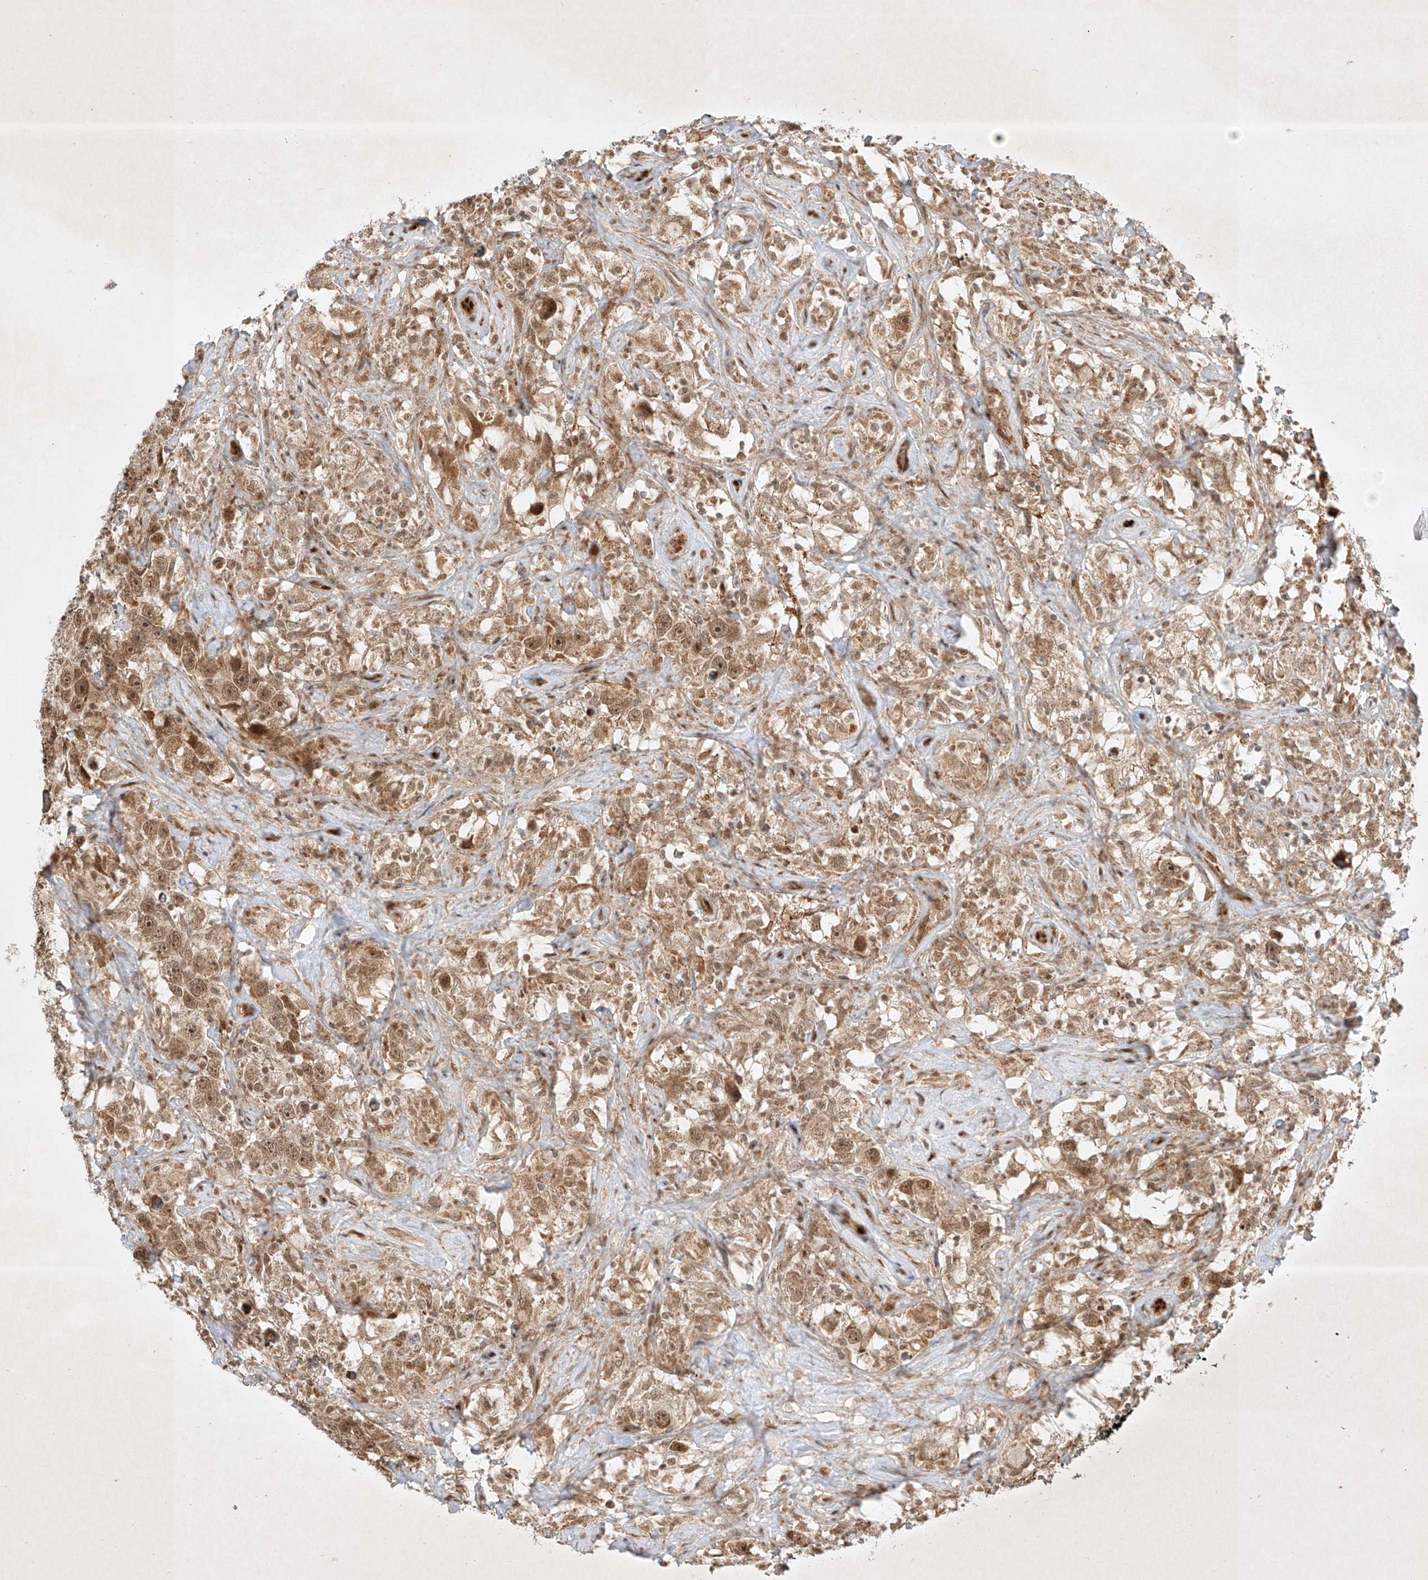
{"staining": {"intensity": "moderate", "quantity": ">75%", "location": "cytoplasmic/membranous,nuclear"}, "tissue": "testis cancer", "cell_type": "Tumor cells", "image_type": "cancer", "snomed": [{"axis": "morphology", "description": "Seminoma, NOS"}, {"axis": "topography", "description": "Testis"}], "caption": "Protein staining shows moderate cytoplasmic/membranous and nuclear positivity in about >75% of tumor cells in testis seminoma.", "gene": "EPG5", "patient": {"sex": "male", "age": 49}}